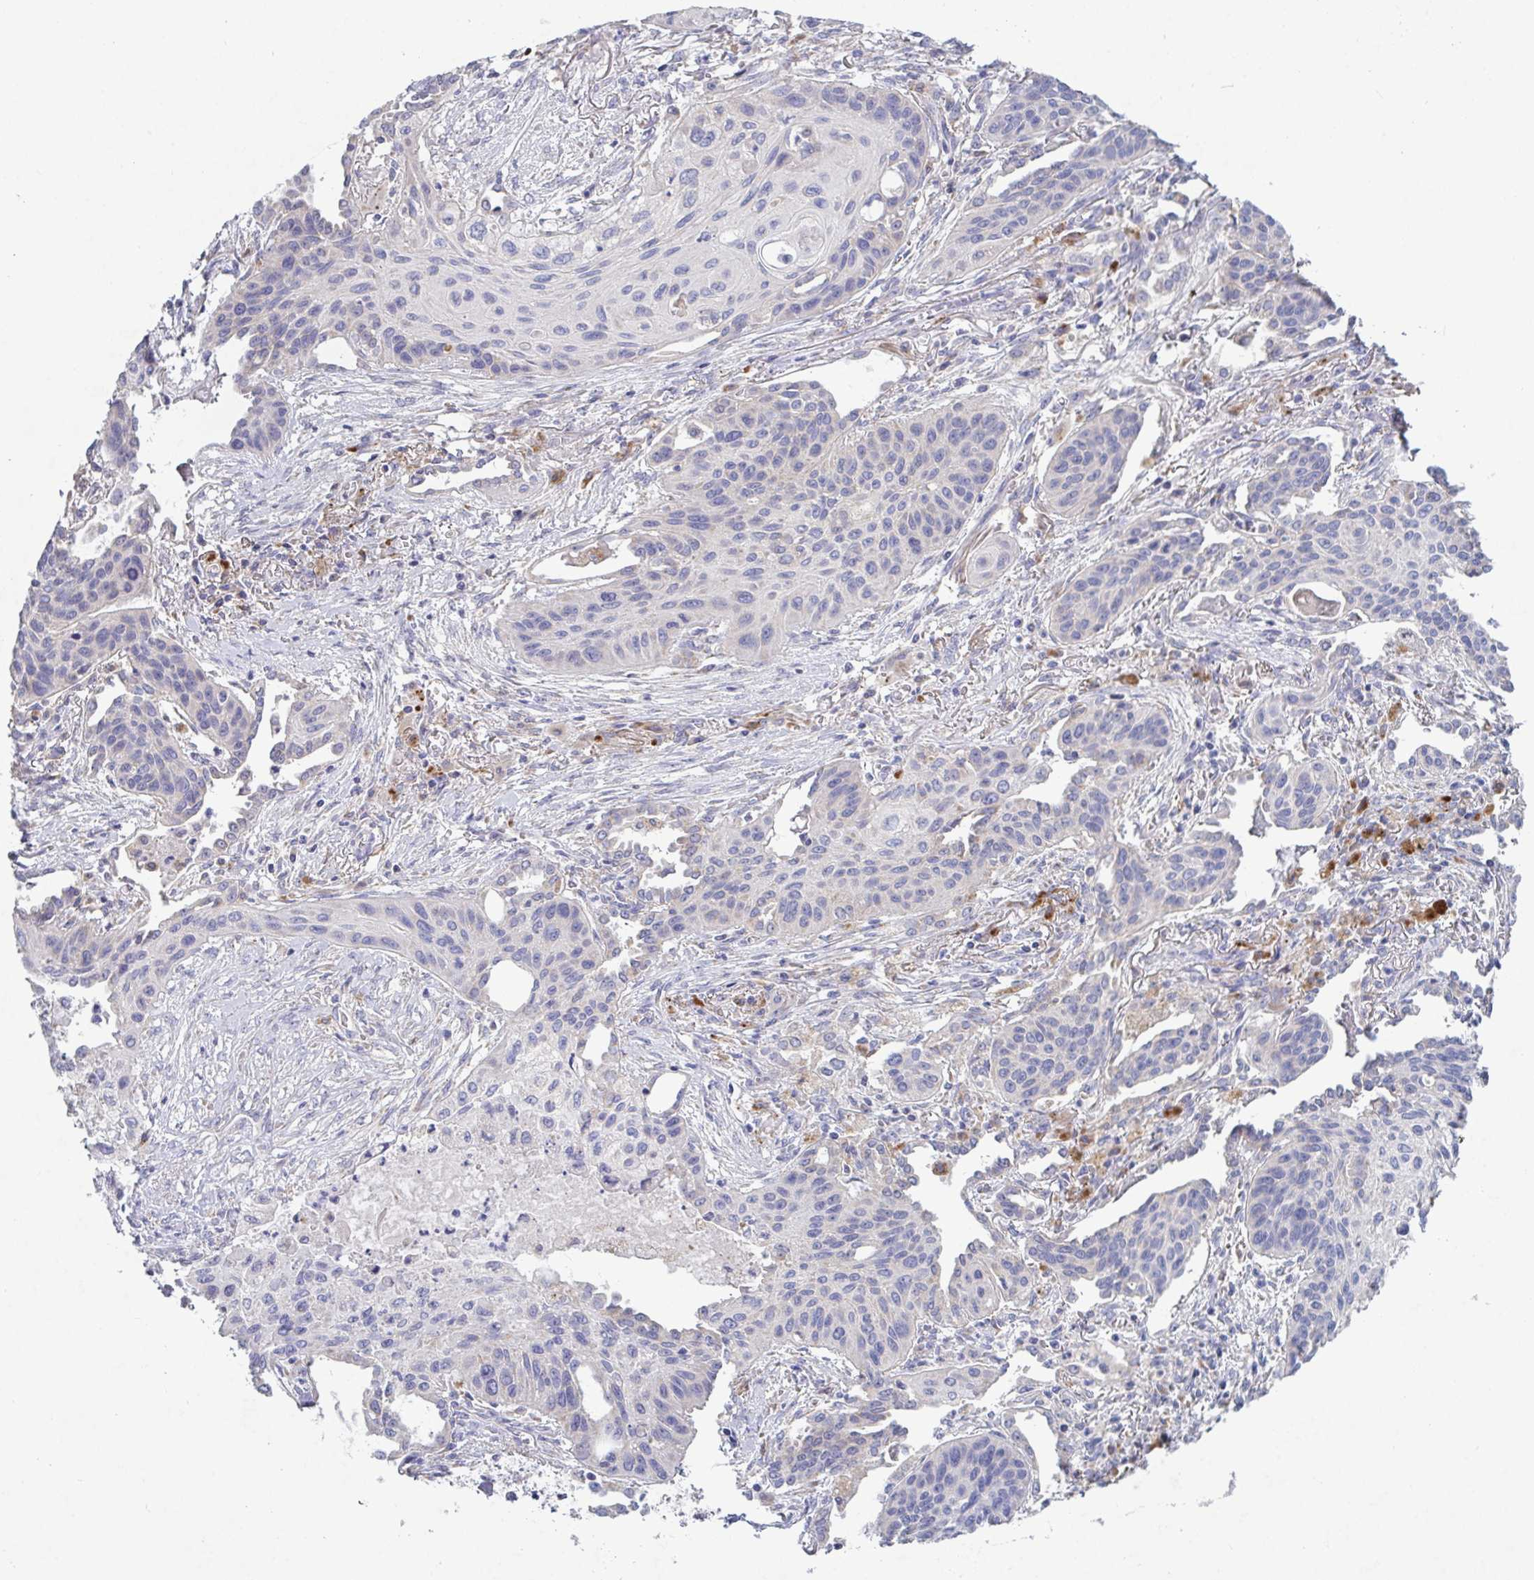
{"staining": {"intensity": "negative", "quantity": "none", "location": "none"}, "tissue": "lung cancer", "cell_type": "Tumor cells", "image_type": "cancer", "snomed": [{"axis": "morphology", "description": "Squamous cell carcinoma, NOS"}, {"axis": "topography", "description": "Lung"}], "caption": "High power microscopy image of an immunohistochemistry micrograph of lung cancer, revealing no significant expression in tumor cells.", "gene": "GALNT13", "patient": {"sex": "male", "age": 71}}